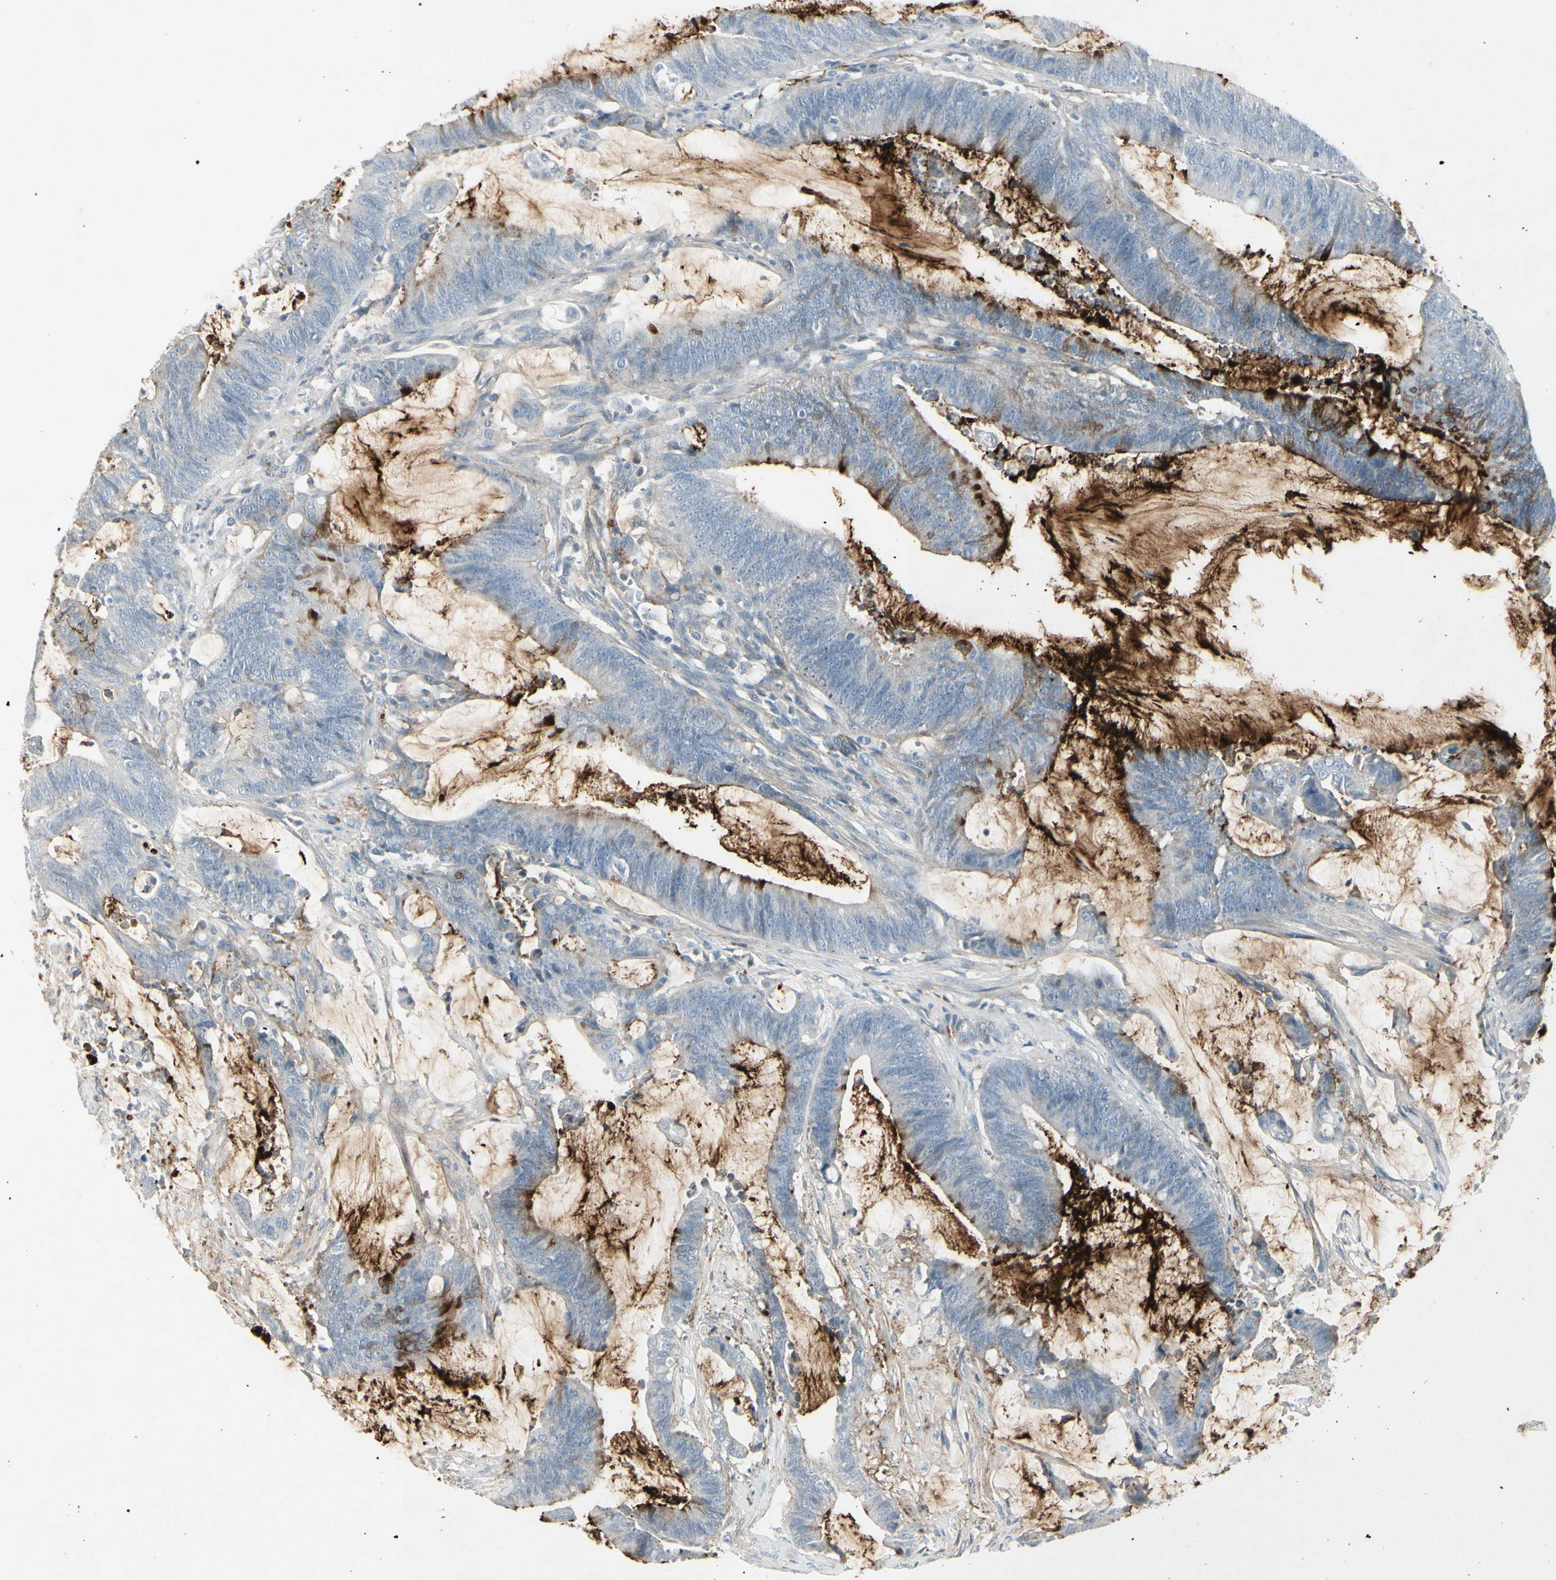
{"staining": {"intensity": "strong", "quantity": "<25%", "location": "cytoplasmic/membranous"}, "tissue": "colorectal cancer", "cell_type": "Tumor cells", "image_type": "cancer", "snomed": [{"axis": "morphology", "description": "Adenocarcinoma, NOS"}, {"axis": "topography", "description": "Rectum"}], "caption": "The immunohistochemical stain highlights strong cytoplasmic/membranous positivity in tumor cells of colorectal cancer (adenocarcinoma) tissue.", "gene": "IGHM", "patient": {"sex": "female", "age": 66}}